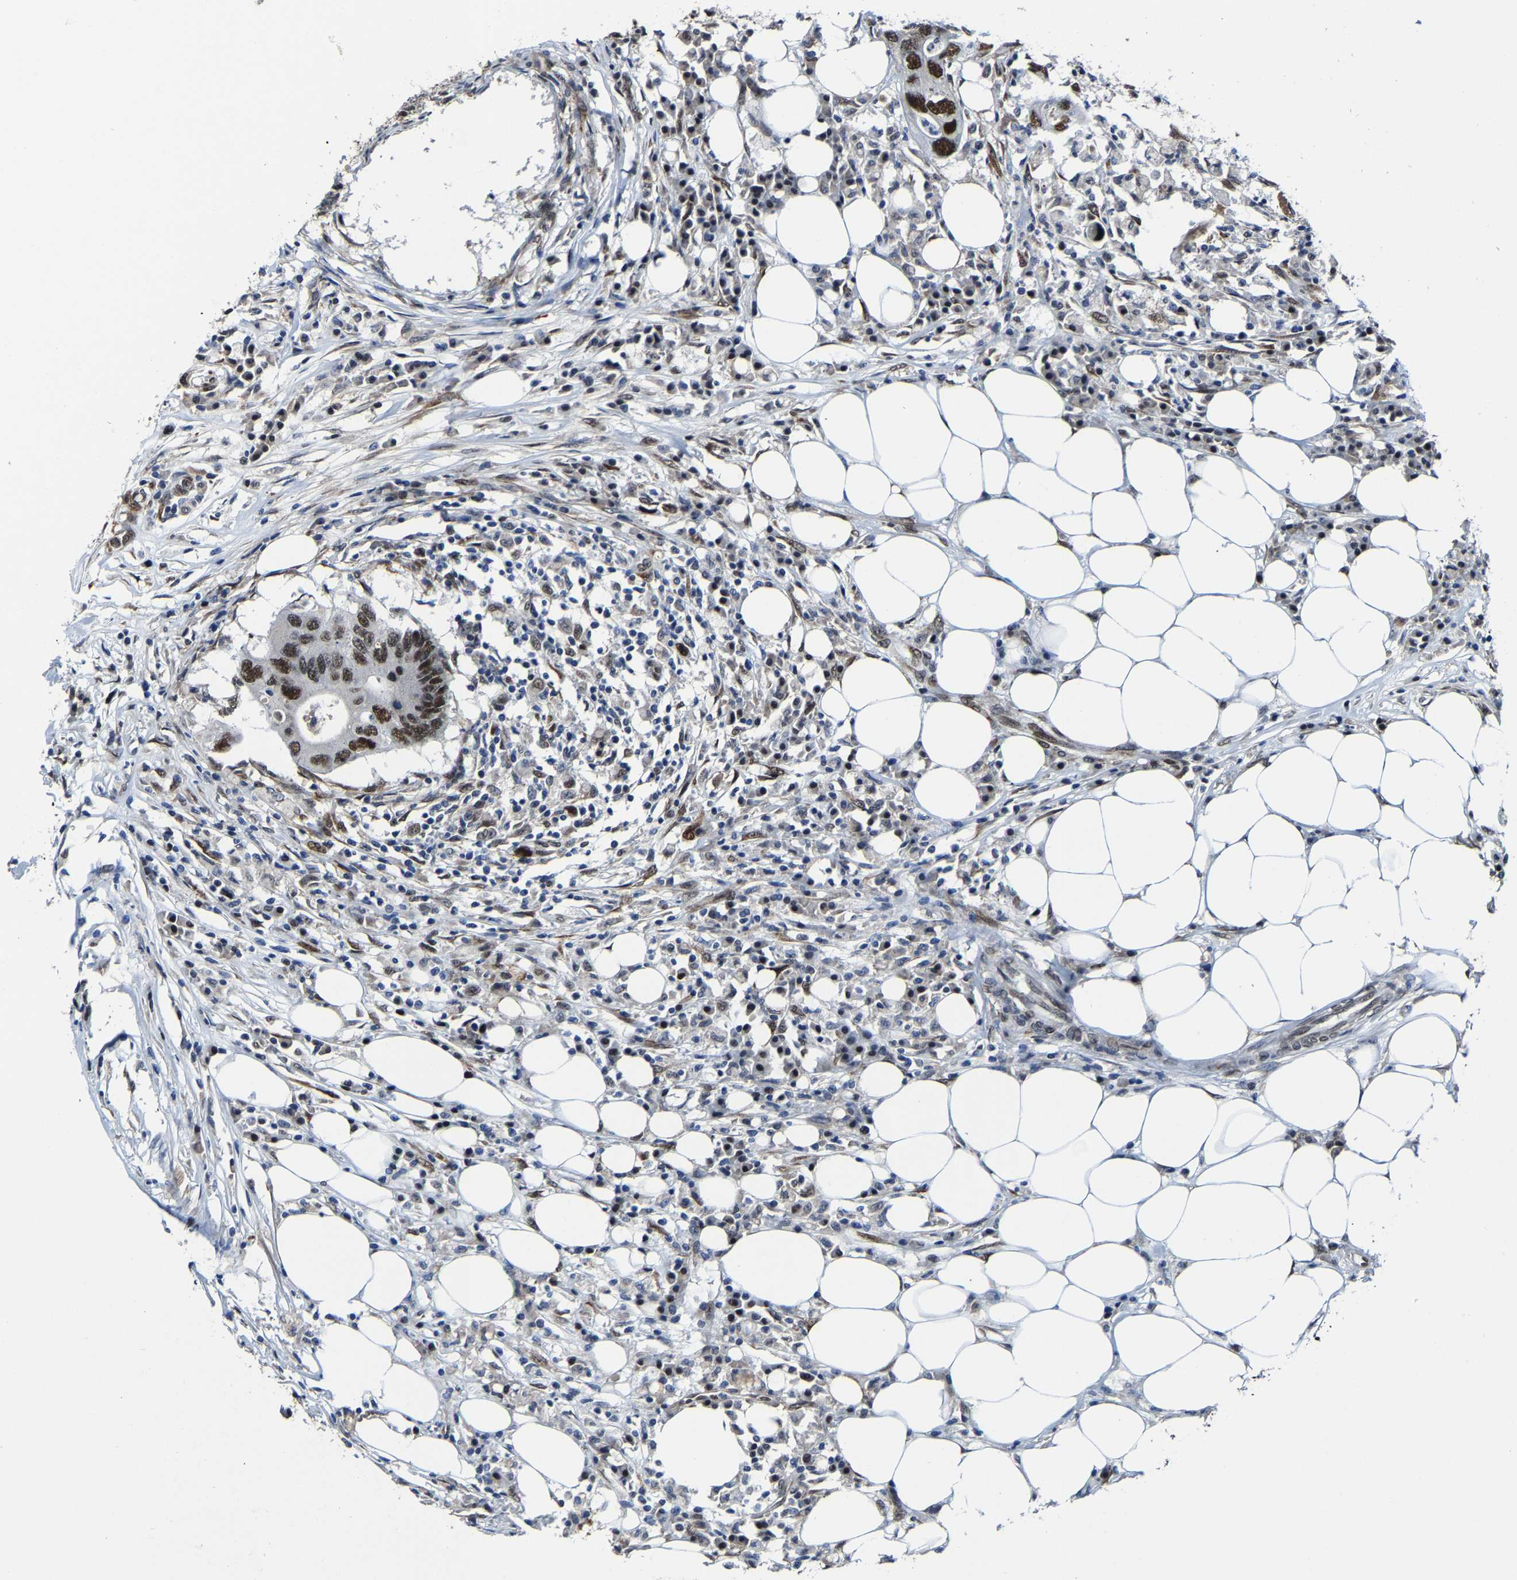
{"staining": {"intensity": "strong", "quantity": ">75%", "location": "nuclear"}, "tissue": "colorectal cancer", "cell_type": "Tumor cells", "image_type": "cancer", "snomed": [{"axis": "morphology", "description": "Adenocarcinoma, NOS"}, {"axis": "topography", "description": "Colon"}], "caption": "Protein staining of colorectal cancer (adenocarcinoma) tissue reveals strong nuclear positivity in approximately >75% of tumor cells.", "gene": "METTL1", "patient": {"sex": "male", "age": 71}}